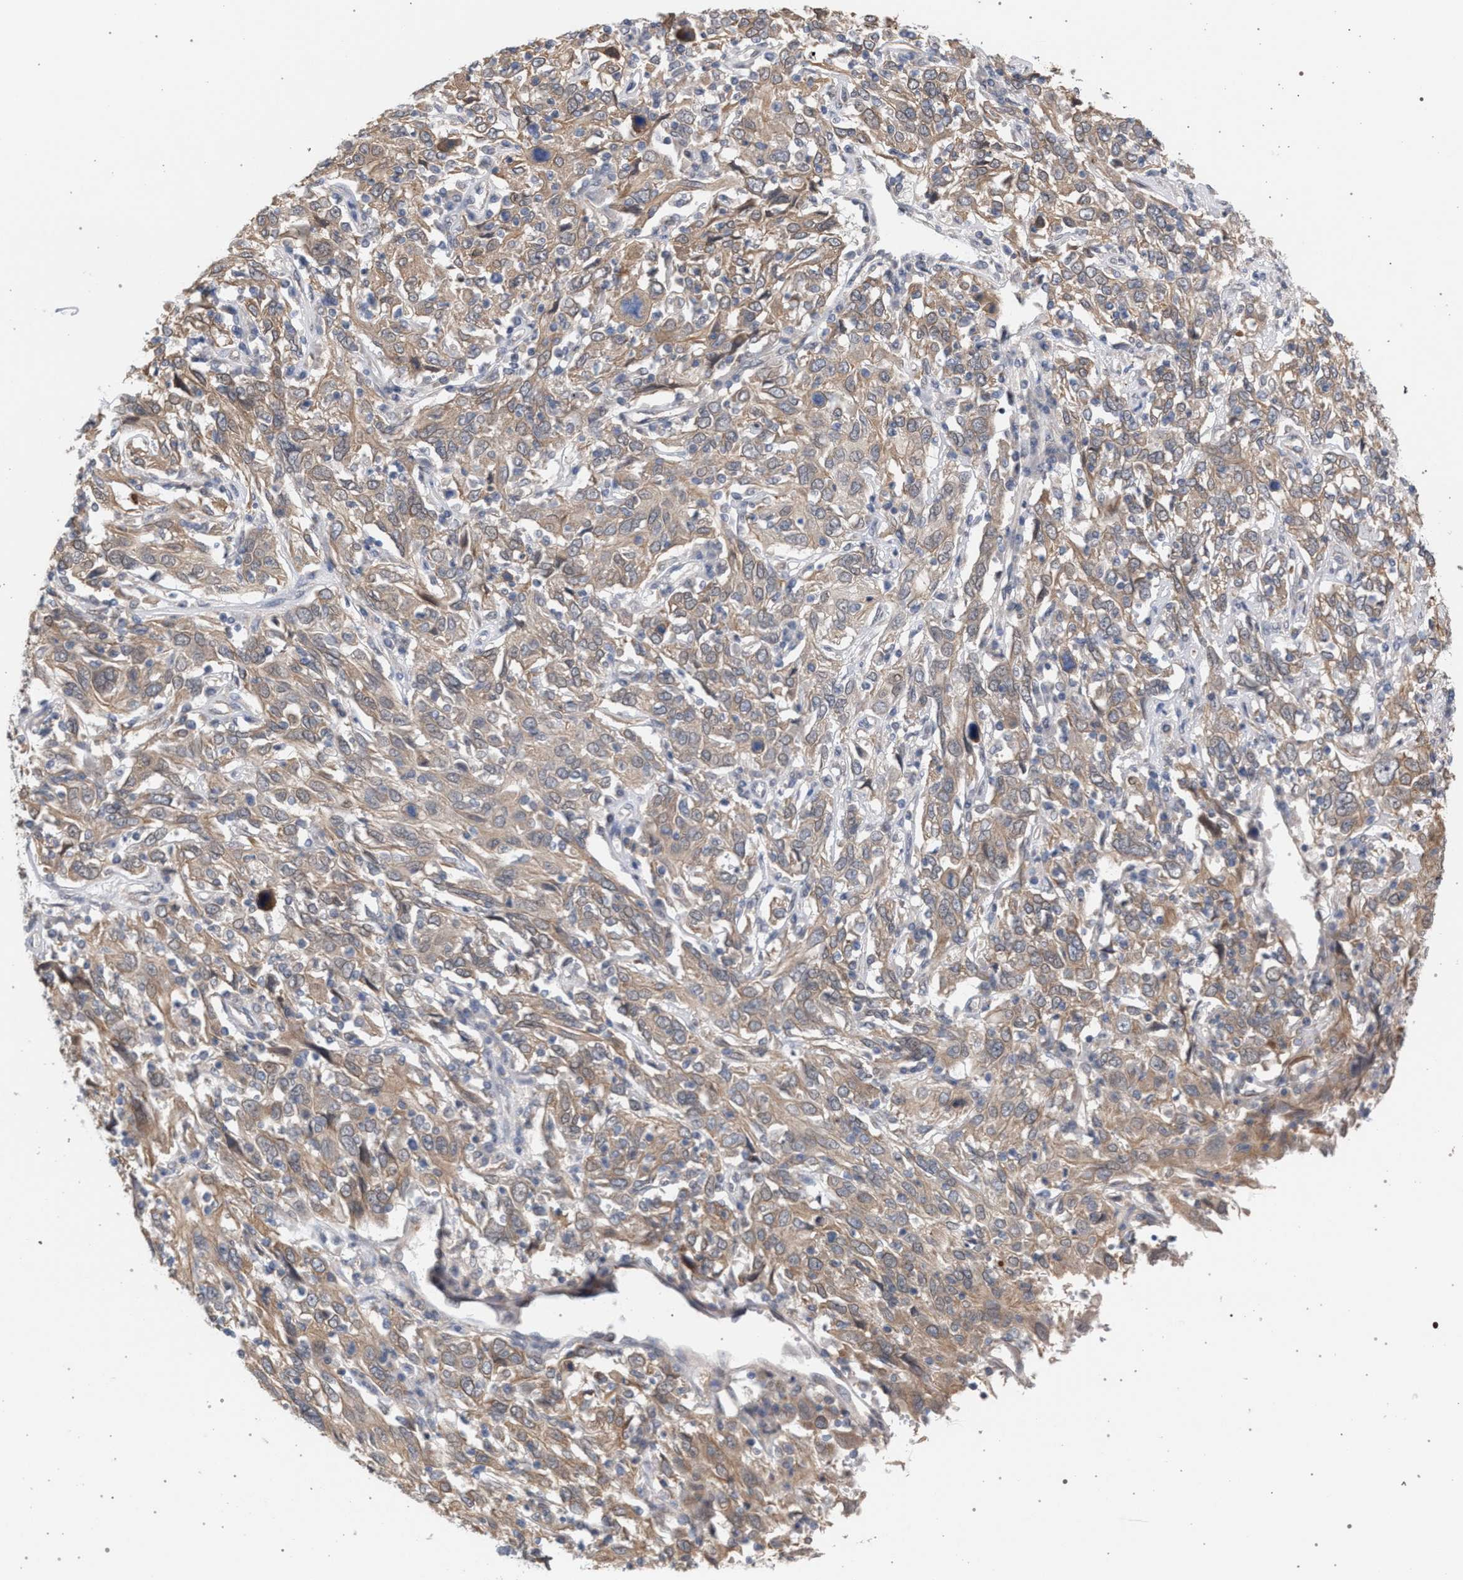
{"staining": {"intensity": "moderate", "quantity": ">75%", "location": "cytoplasmic/membranous"}, "tissue": "cervical cancer", "cell_type": "Tumor cells", "image_type": "cancer", "snomed": [{"axis": "morphology", "description": "Squamous cell carcinoma, NOS"}, {"axis": "topography", "description": "Cervix"}], "caption": "Immunohistochemistry (IHC) of squamous cell carcinoma (cervical) shows medium levels of moderate cytoplasmic/membranous expression in approximately >75% of tumor cells. (DAB (3,3'-diaminobenzidine) IHC with brightfield microscopy, high magnification).", "gene": "ARPC5L", "patient": {"sex": "female", "age": 46}}